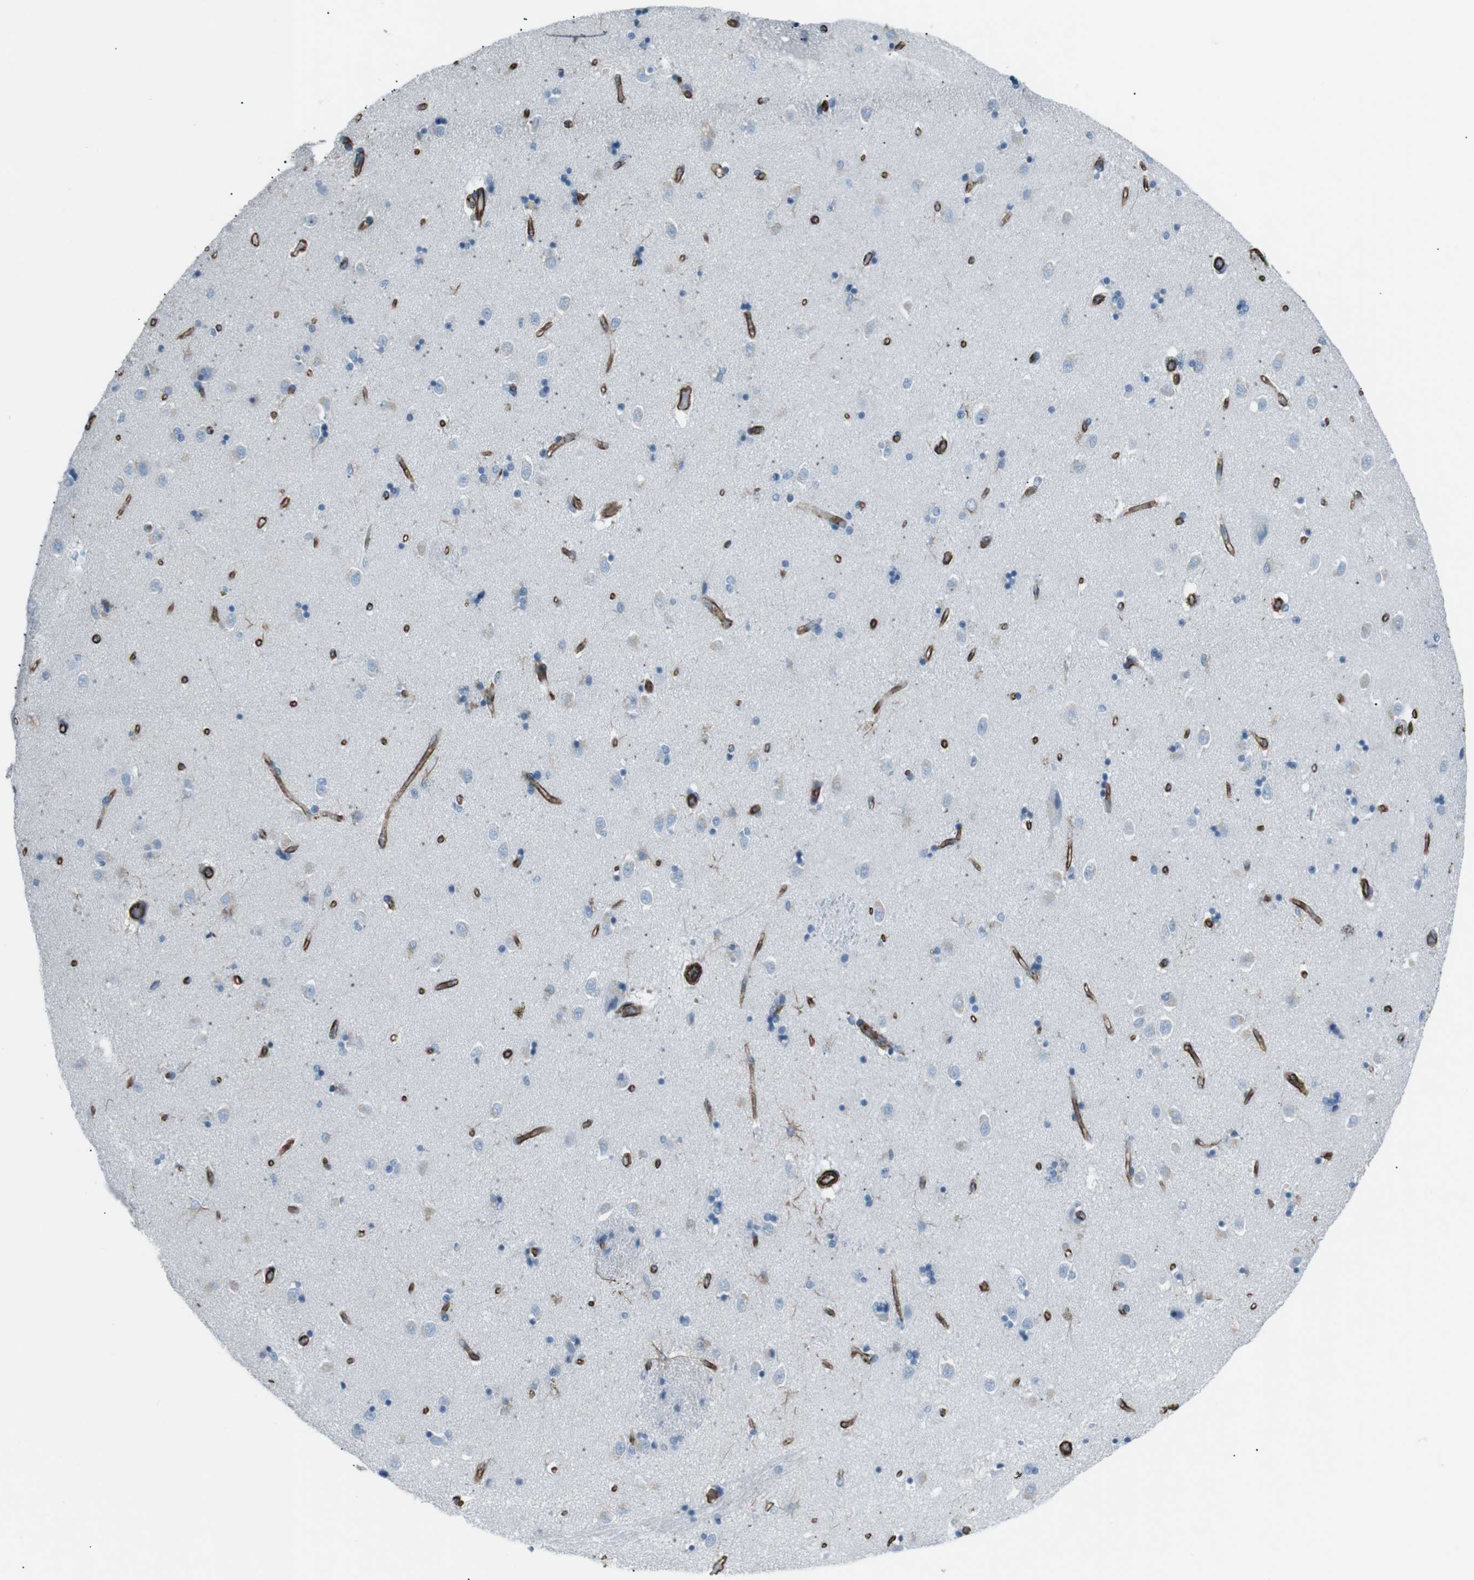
{"staining": {"intensity": "negative", "quantity": "none", "location": "none"}, "tissue": "caudate", "cell_type": "Glial cells", "image_type": "normal", "snomed": [{"axis": "morphology", "description": "Normal tissue, NOS"}, {"axis": "topography", "description": "Lateral ventricle wall"}], "caption": "High magnification brightfield microscopy of unremarkable caudate stained with DAB (3,3'-diaminobenzidine) (brown) and counterstained with hematoxylin (blue): glial cells show no significant expression. (DAB (3,3'-diaminobenzidine) IHC visualized using brightfield microscopy, high magnification).", "gene": "ZDHHC6", "patient": {"sex": "female", "age": 54}}